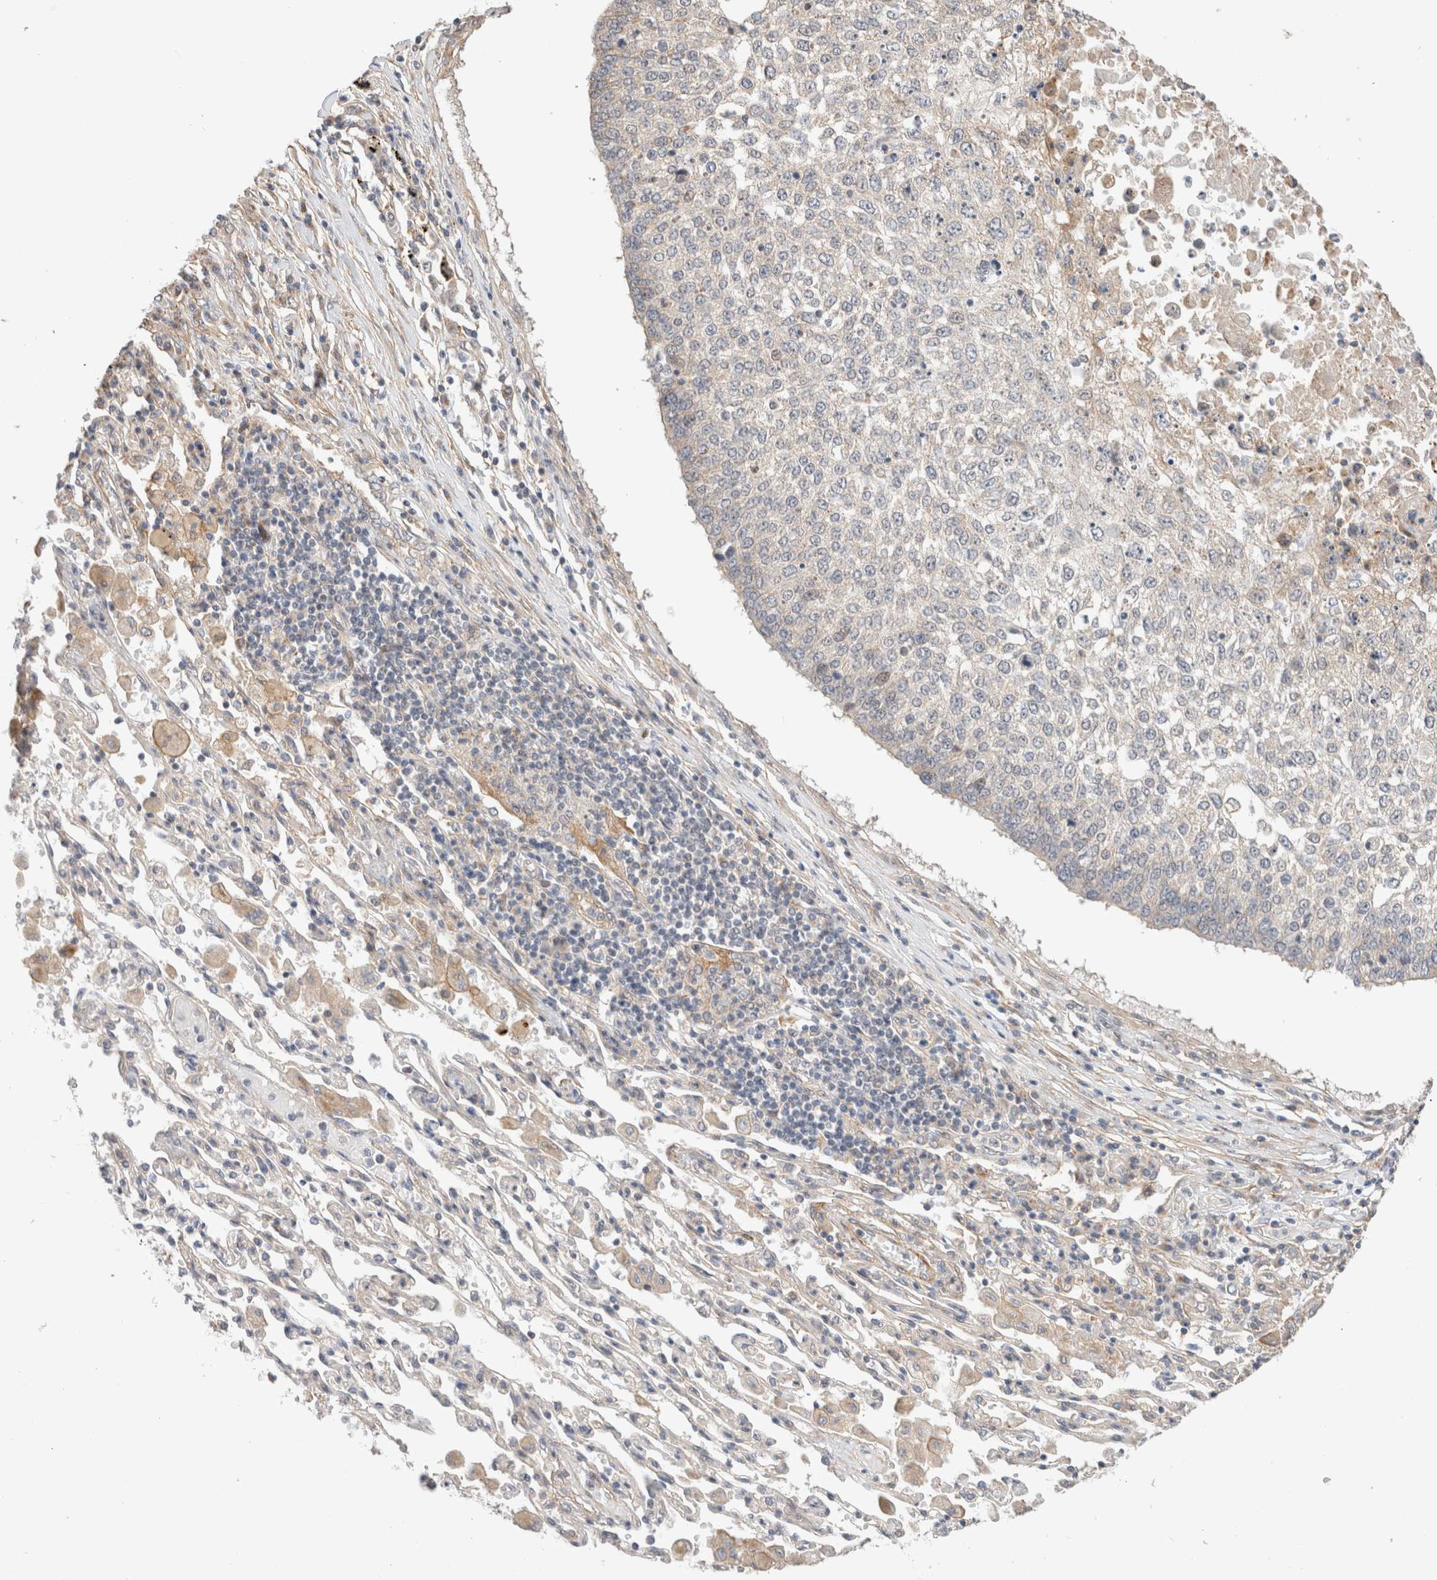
{"staining": {"intensity": "negative", "quantity": "none", "location": "none"}, "tissue": "lung cancer", "cell_type": "Tumor cells", "image_type": "cancer", "snomed": [{"axis": "morphology", "description": "Normal tissue, NOS"}, {"axis": "morphology", "description": "Squamous cell carcinoma, NOS"}, {"axis": "topography", "description": "Cartilage tissue"}, {"axis": "topography", "description": "Bronchus"}, {"axis": "topography", "description": "Lung"}, {"axis": "topography", "description": "Peripheral nerve tissue"}], "caption": "A high-resolution micrograph shows immunohistochemistry staining of lung cancer, which demonstrates no significant positivity in tumor cells.", "gene": "ID3", "patient": {"sex": "female", "age": 49}}